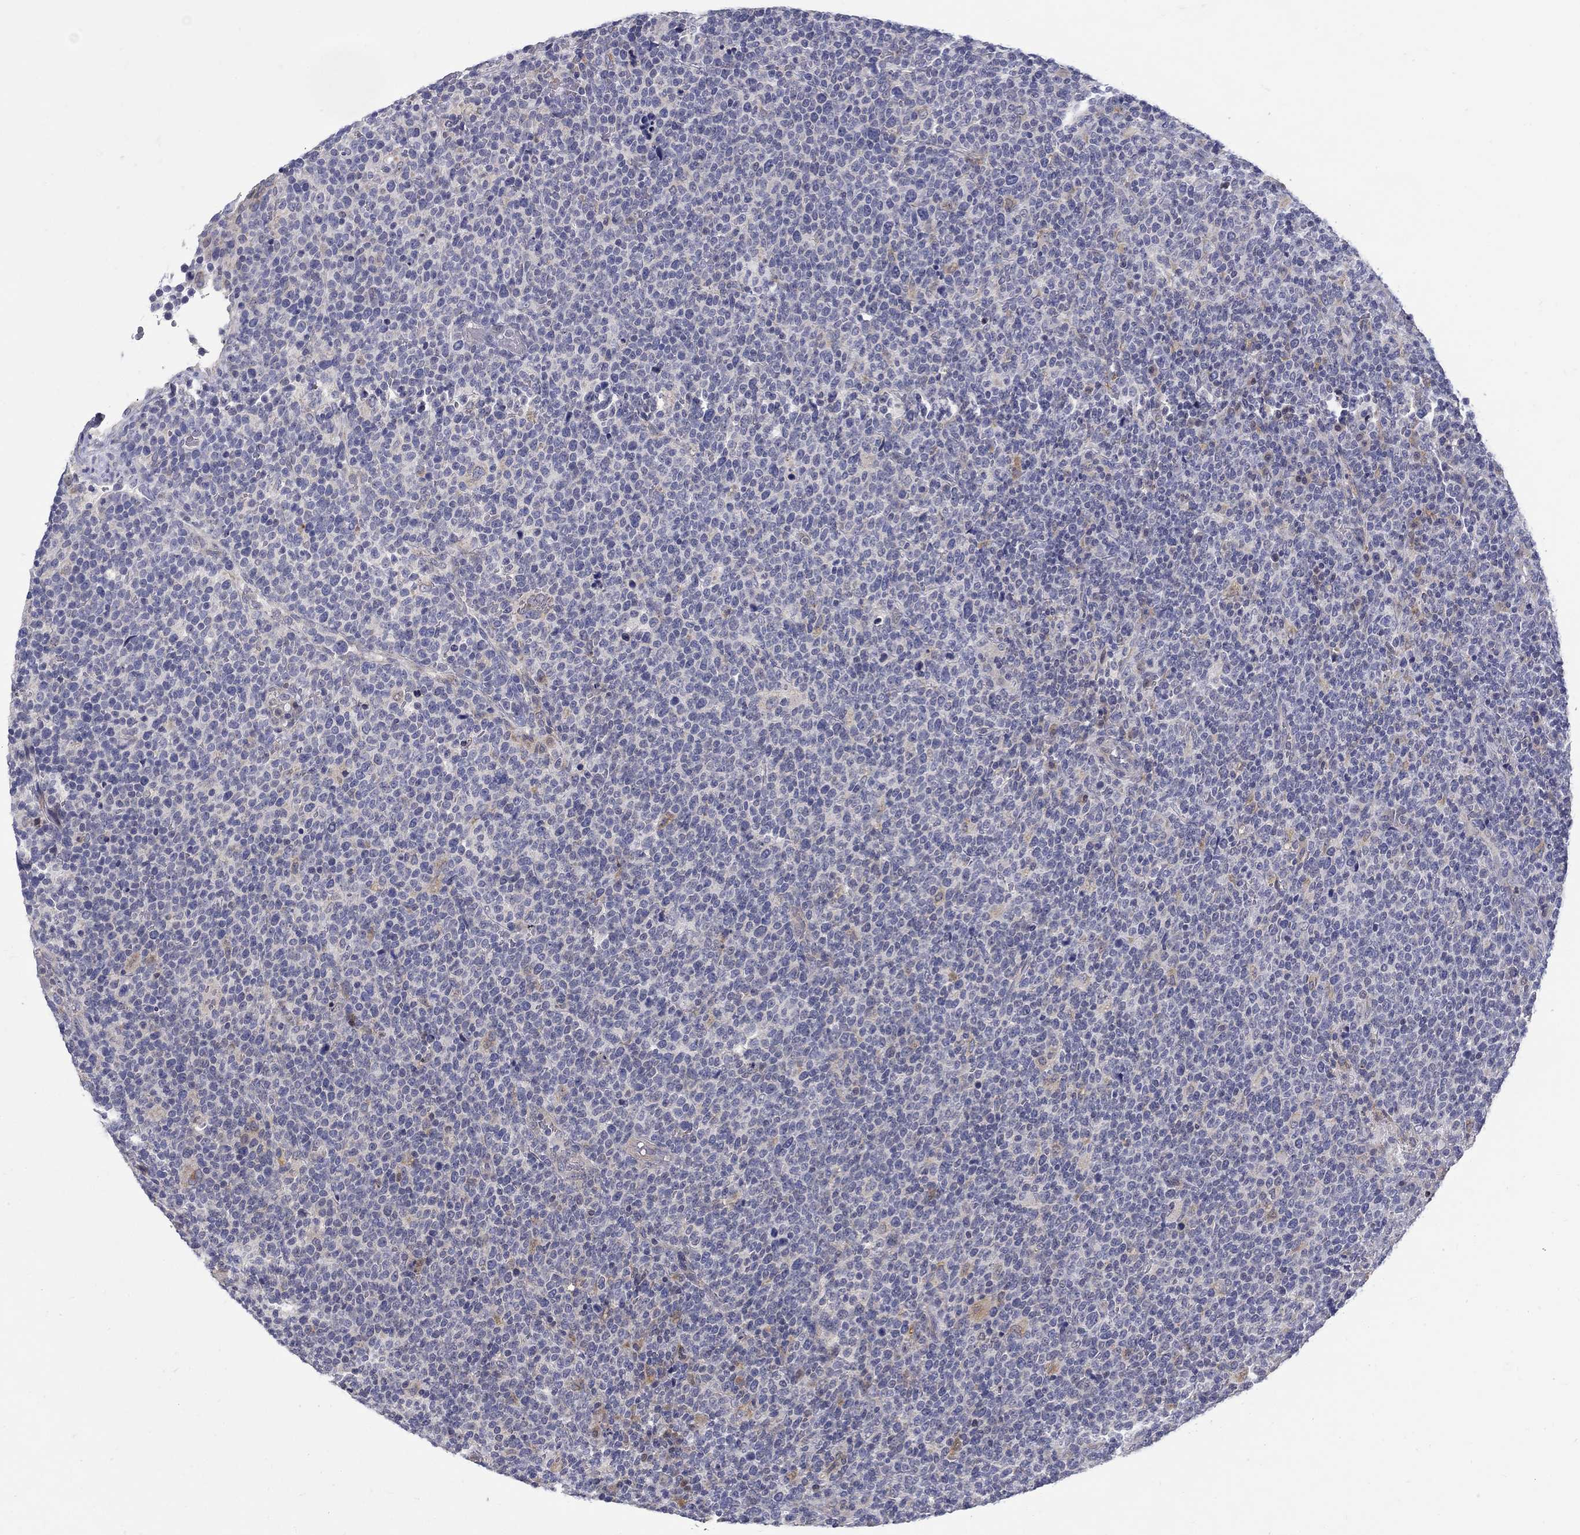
{"staining": {"intensity": "negative", "quantity": "none", "location": "none"}, "tissue": "lymphoma", "cell_type": "Tumor cells", "image_type": "cancer", "snomed": [{"axis": "morphology", "description": "Malignant lymphoma, non-Hodgkin's type, High grade"}, {"axis": "topography", "description": "Lymph node"}], "caption": "High magnification brightfield microscopy of malignant lymphoma, non-Hodgkin's type (high-grade) stained with DAB (3,3'-diaminobenzidine) (brown) and counterstained with hematoxylin (blue): tumor cells show no significant expression. (Brightfield microscopy of DAB (3,3'-diaminobenzidine) immunohistochemistry at high magnification).", "gene": "ABCA4", "patient": {"sex": "male", "age": 61}}